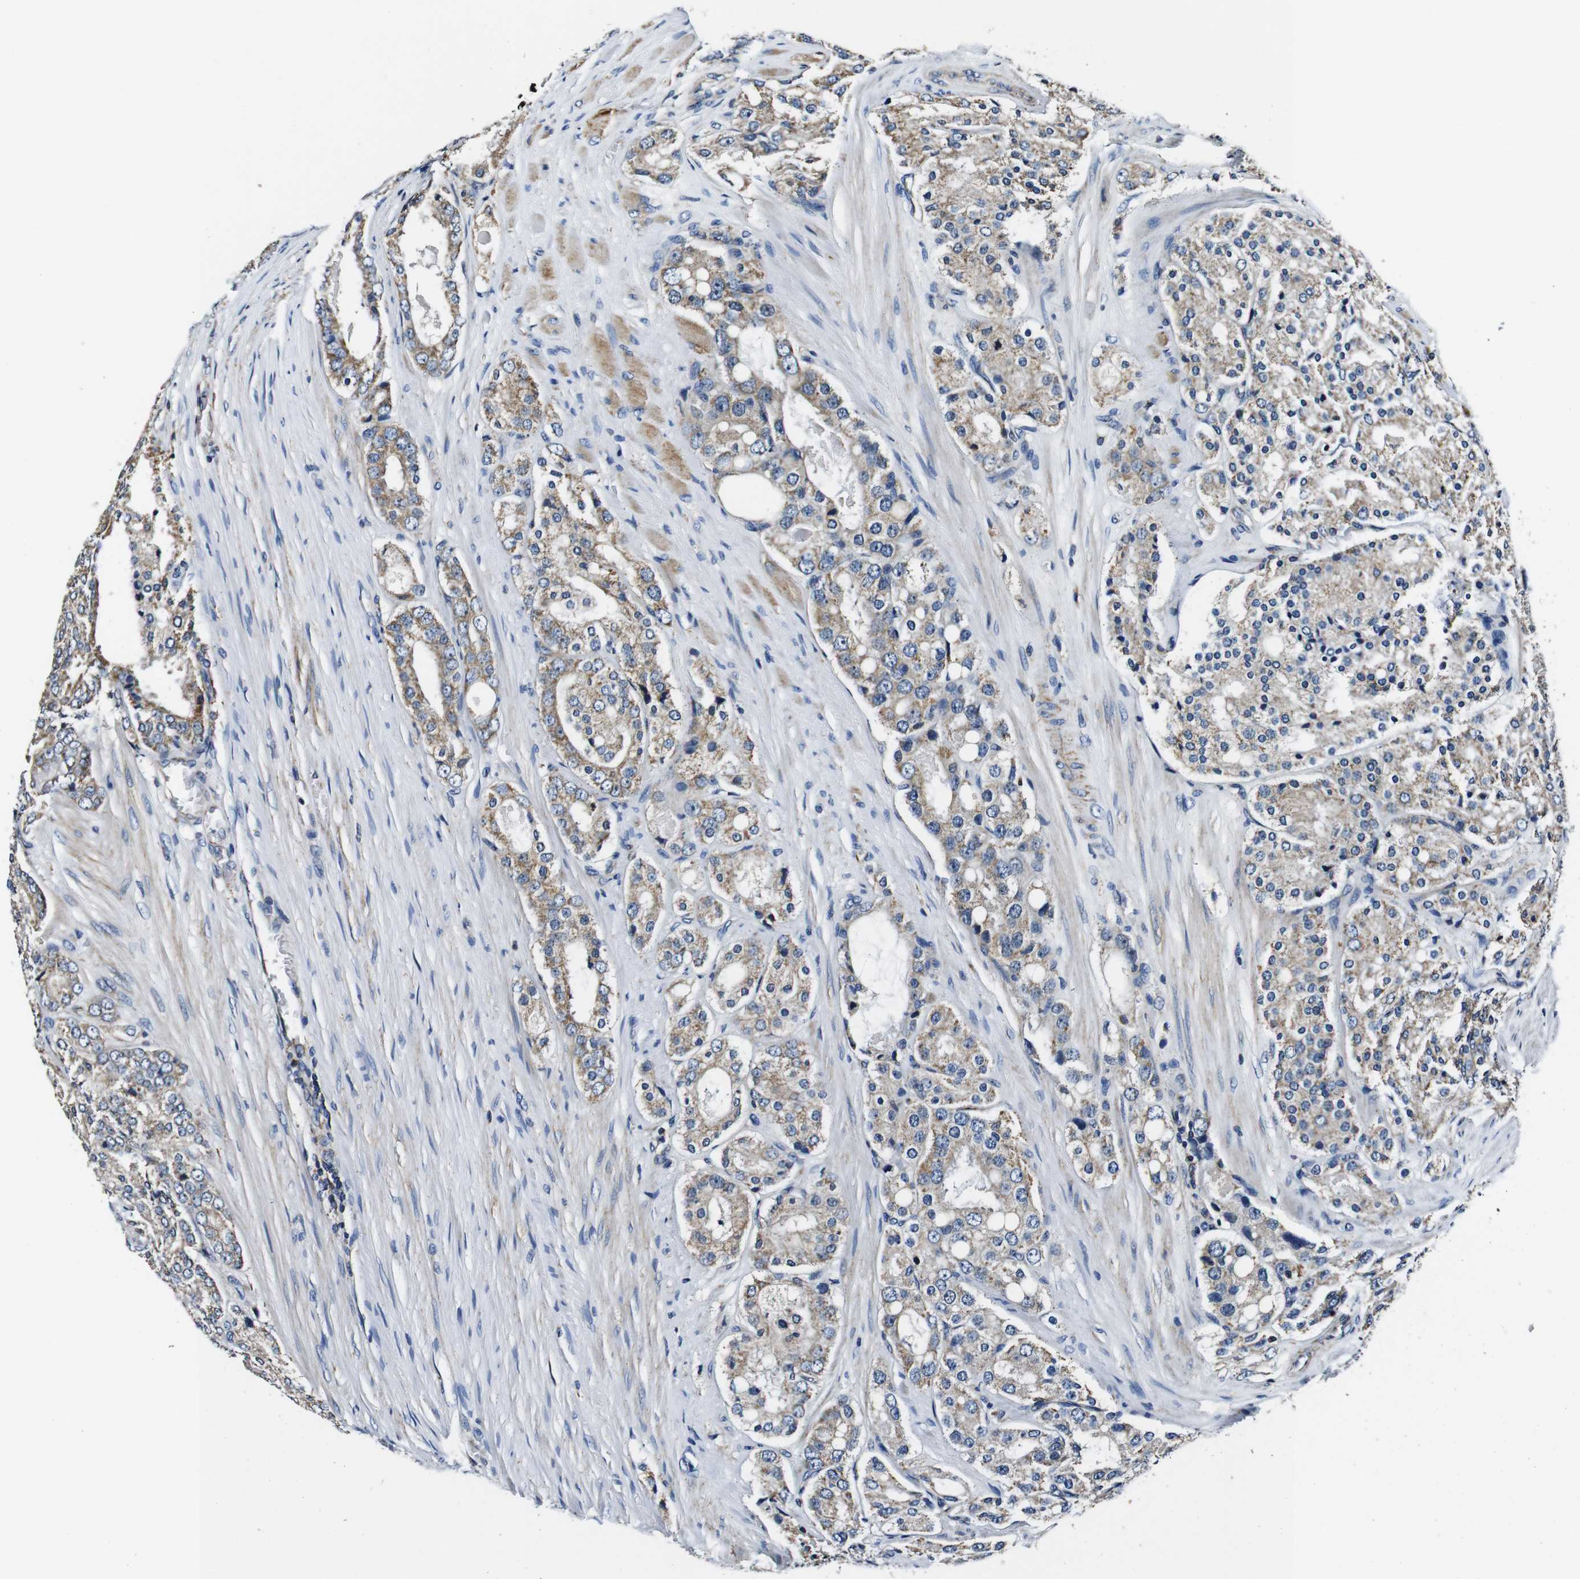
{"staining": {"intensity": "weak", "quantity": "25%-75%", "location": "cytoplasmic/membranous"}, "tissue": "prostate cancer", "cell_type": "Tumor cells", "image_type": "cancer", "snomed": [{"axis": "morphology", "description": "Adenocarcinoma, High grade"}, {"axis": "topography", "description": "Prostate"}], "caption": "This is an image of immunohistochemistry (IHC) staining of adenocarcinoma (high-grade) (prostate), which shows weak expression in the cytoplasmic/membranous of tumor cells.", "gene": "HK1", "patient": {"sex": "male", "age": 65}}